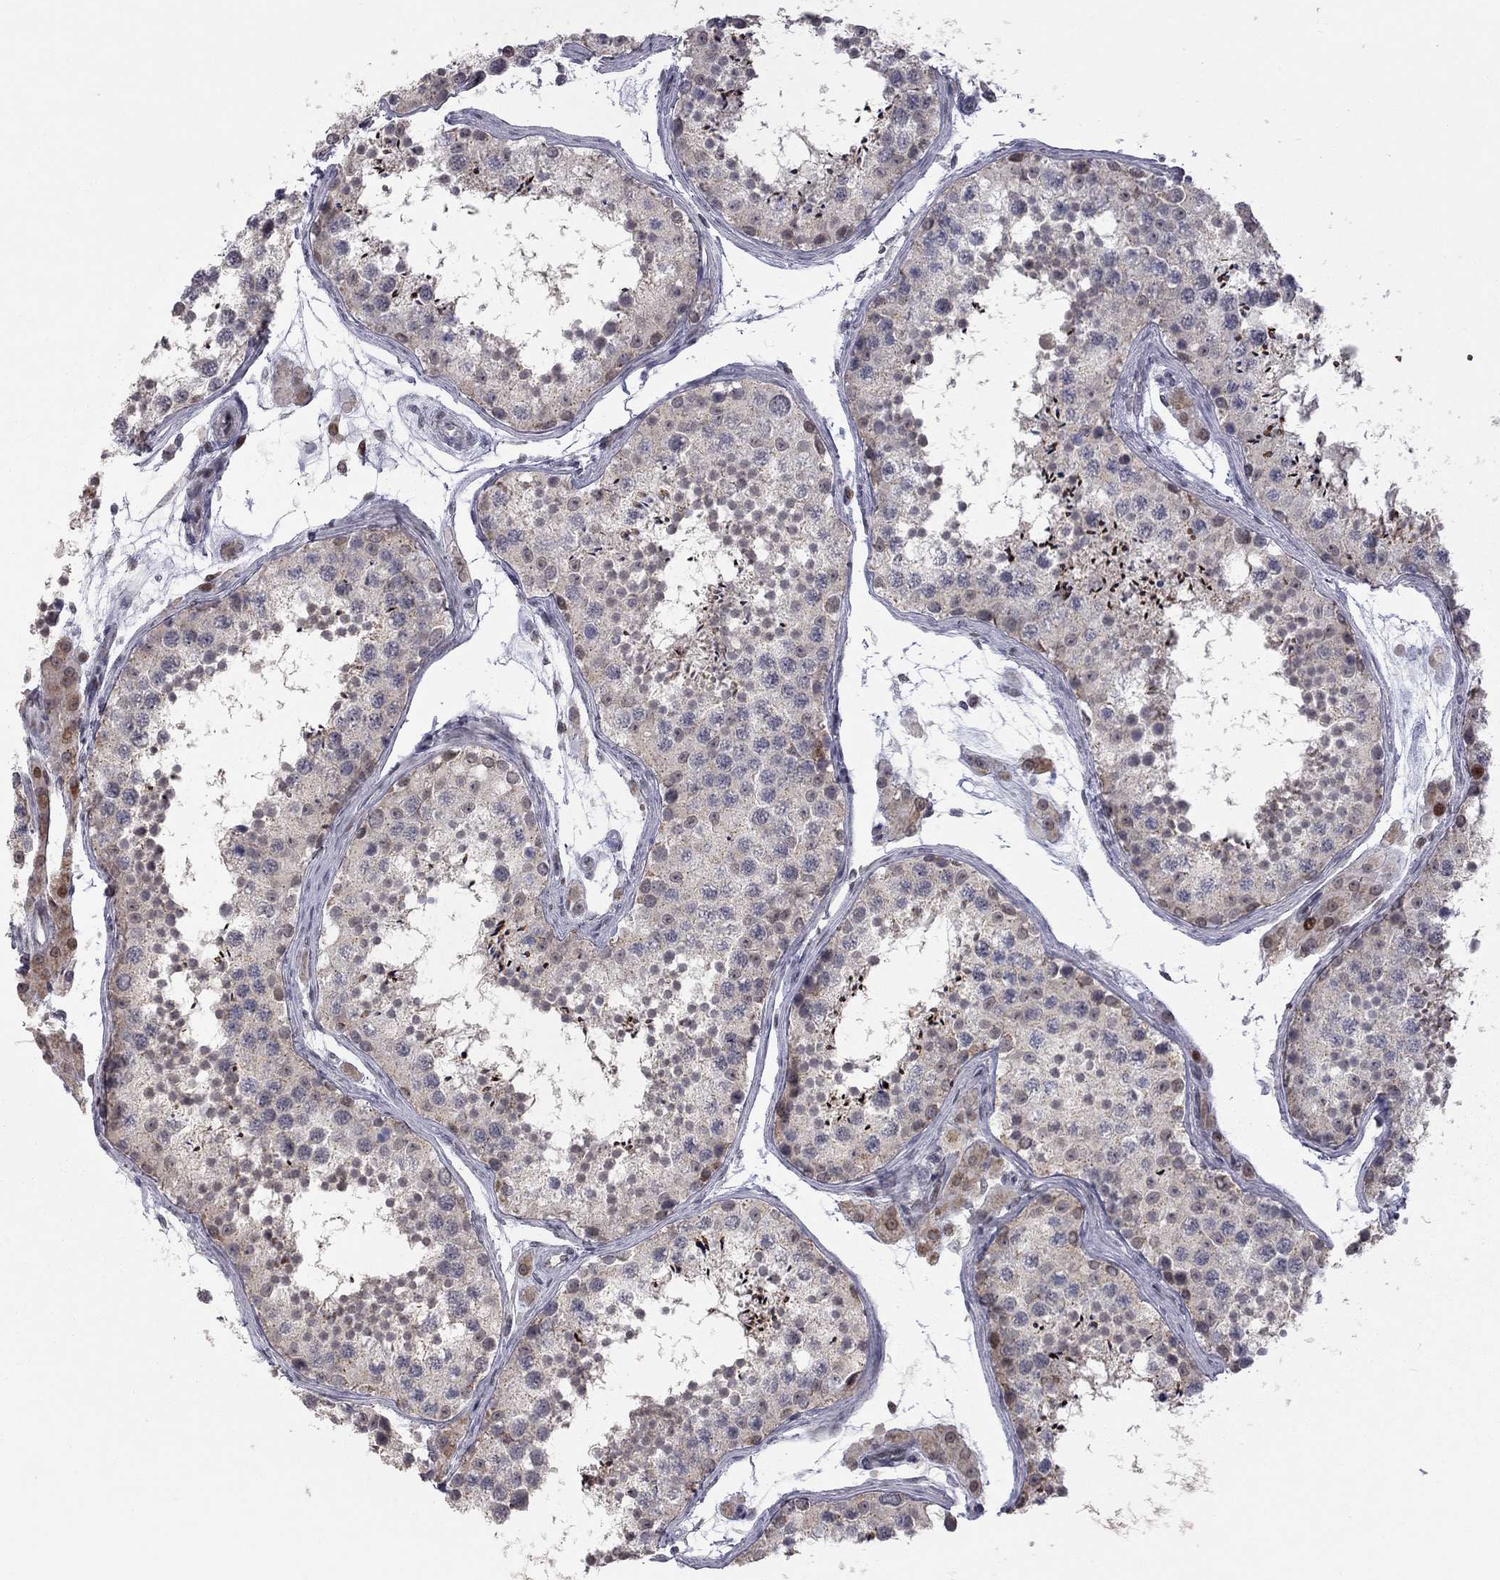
{"staining": {"intensity": "strong", "quantity": "<25%", "location": "nuclear"}, "tissue": "testis", "cell_type": "Cells in seminiferous ducts", "image_type": "normal", "snomed": [{"axis": "morphology", "description": "Normal tissue, NOS"}, {"axis": "topography", "description": "Testis"}], "caption": "Immunohistochemistry (DAB (3,3'-diaminobenzidine)) staining of normal human testis displays strong nuclear protein staining in about <25% of cells in seminiferous ducts.", "gene": "MC3R", "patient": {"sex": "male", "age": 41}}